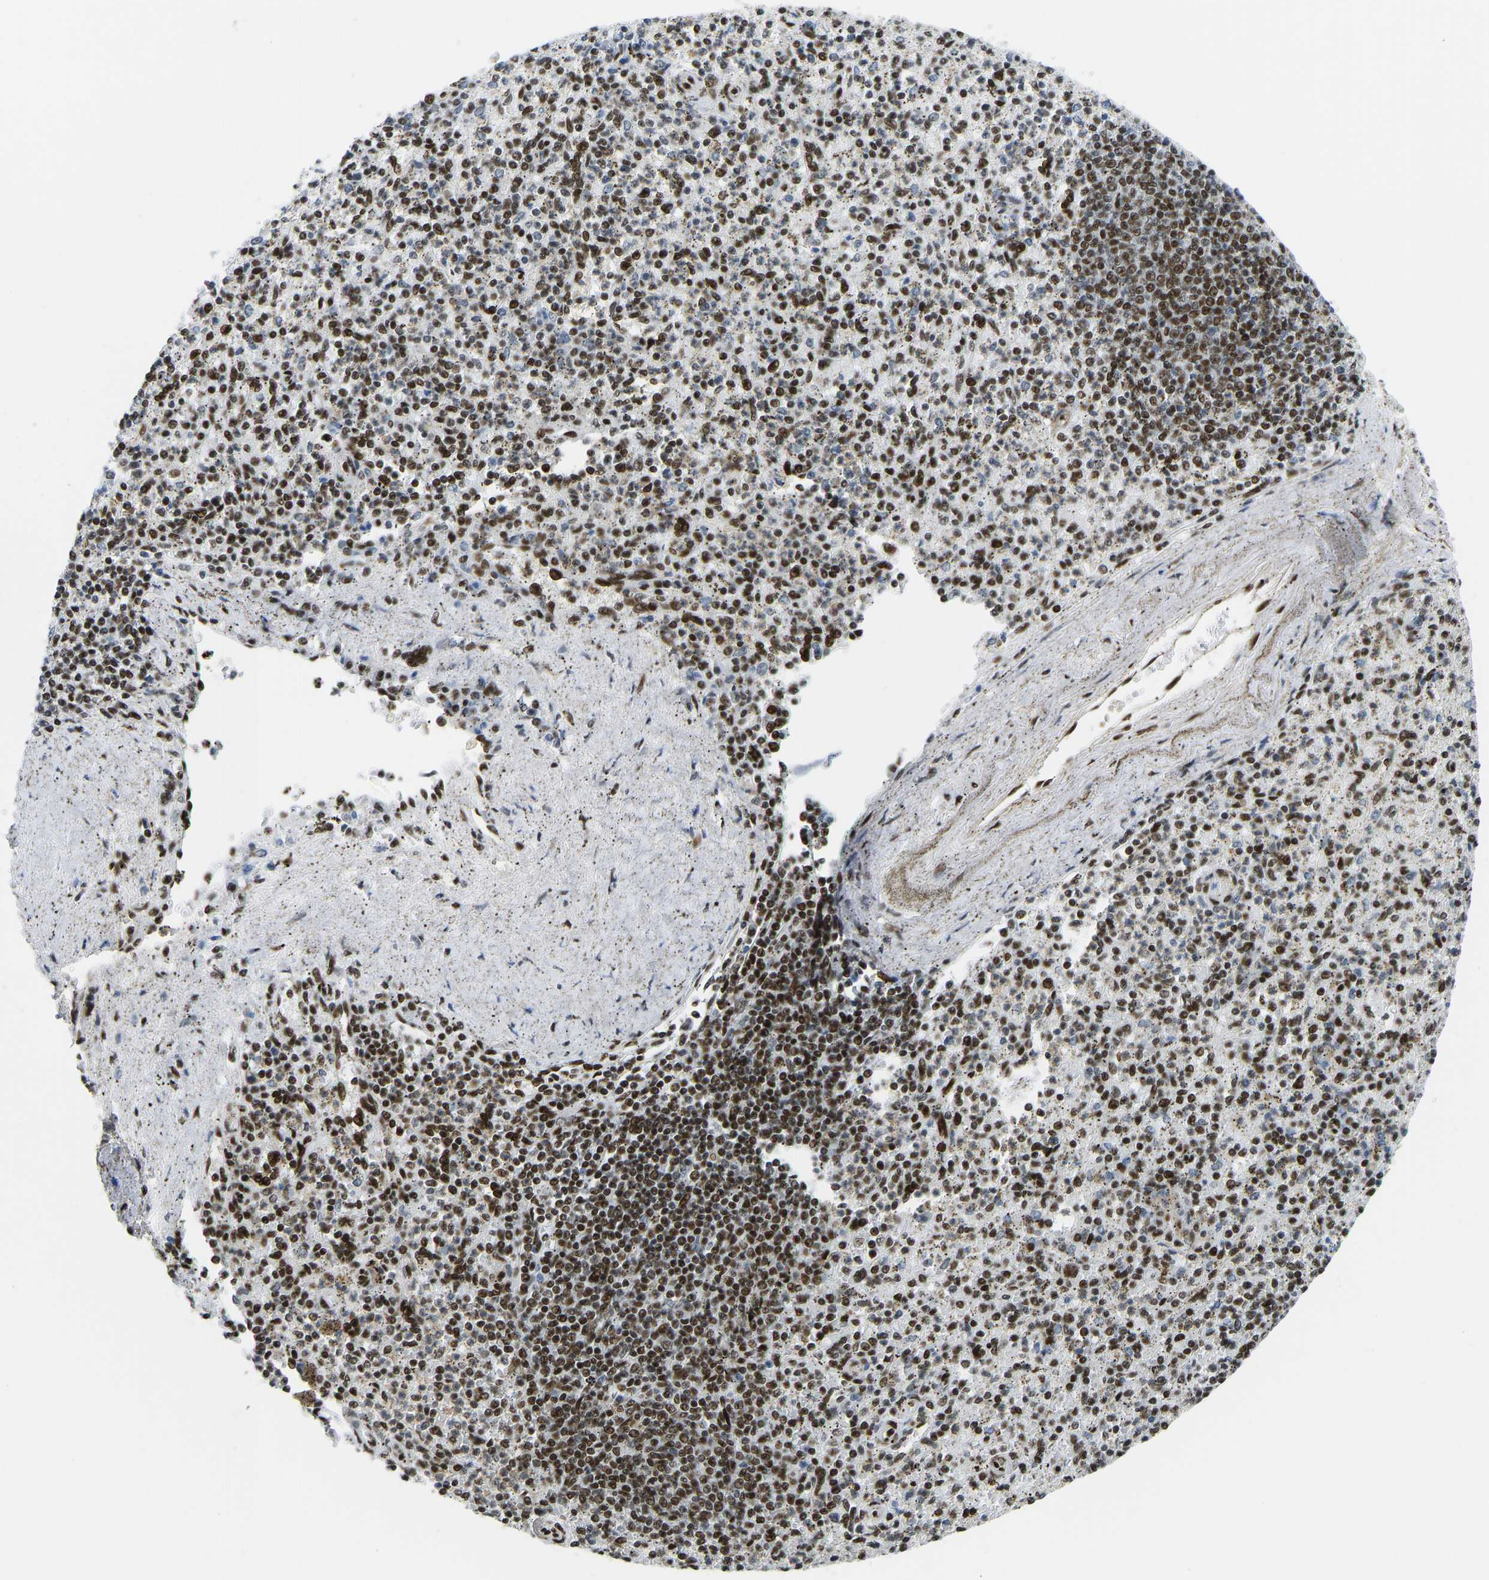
{"staining": {"intensity": "strong", "quantity": "25%-75%", "location": "nuclear"}, "tissue": "spleen", "cell_type": "Cells in red pulp", "image_type": "normal", "snomed": [{"axis": "morphology", "description": "Normal tissue, NOS"}, {"axis": "topography", "description": "Spleen"}], "caption": "High-magnification brightfield microscopy of benign spleen stained with DAB (3,3'-diaminobenzidine) (brown) and counterstained with hematoxylin (blue). cells in red pulp exhibit strong nuclear expression is identified in approximately25%-75% of cells.", "gene": "FOXK1", "patient": {"sex": "male", "age": 72}}